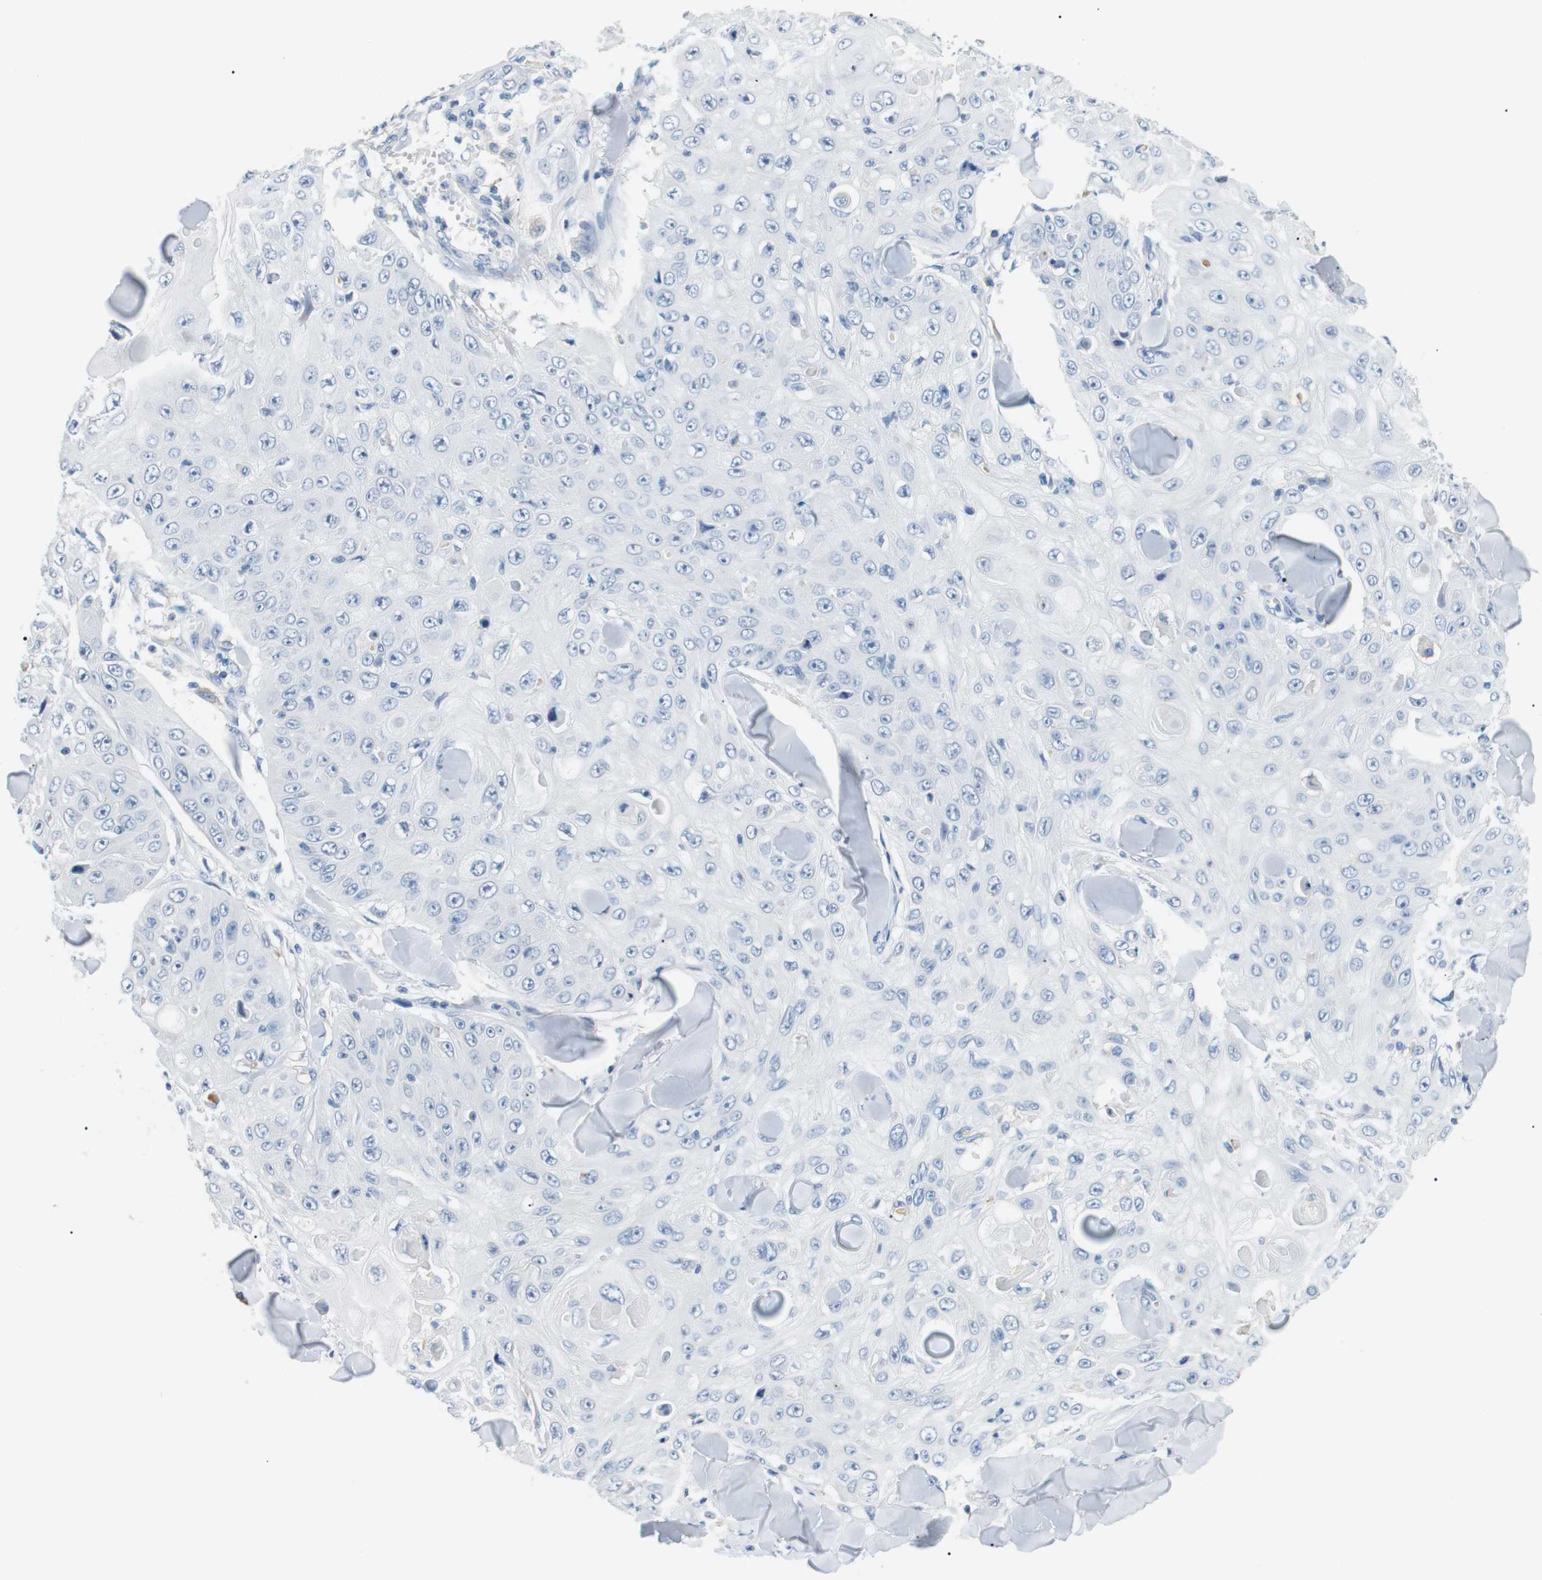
{"staining": {"intensity": "negative", "quantity": "none", "location": "none"}, "tissue": "skin cancer", "cell_type": "Tumor cells", "image_type": "cancer", "snomed": [{"axis": "morphology", "description": "Squamous cell carcinoma, NOS"}, {"axis": "topography", "description": "Skin"}], "caption": "DAB immunohistochemical staining of squamous cell carcinoma (skin) reveals no significant staining in tumor cells.", "gene": "FCGRT", "patient": {"sex": "male", "age": 86}}